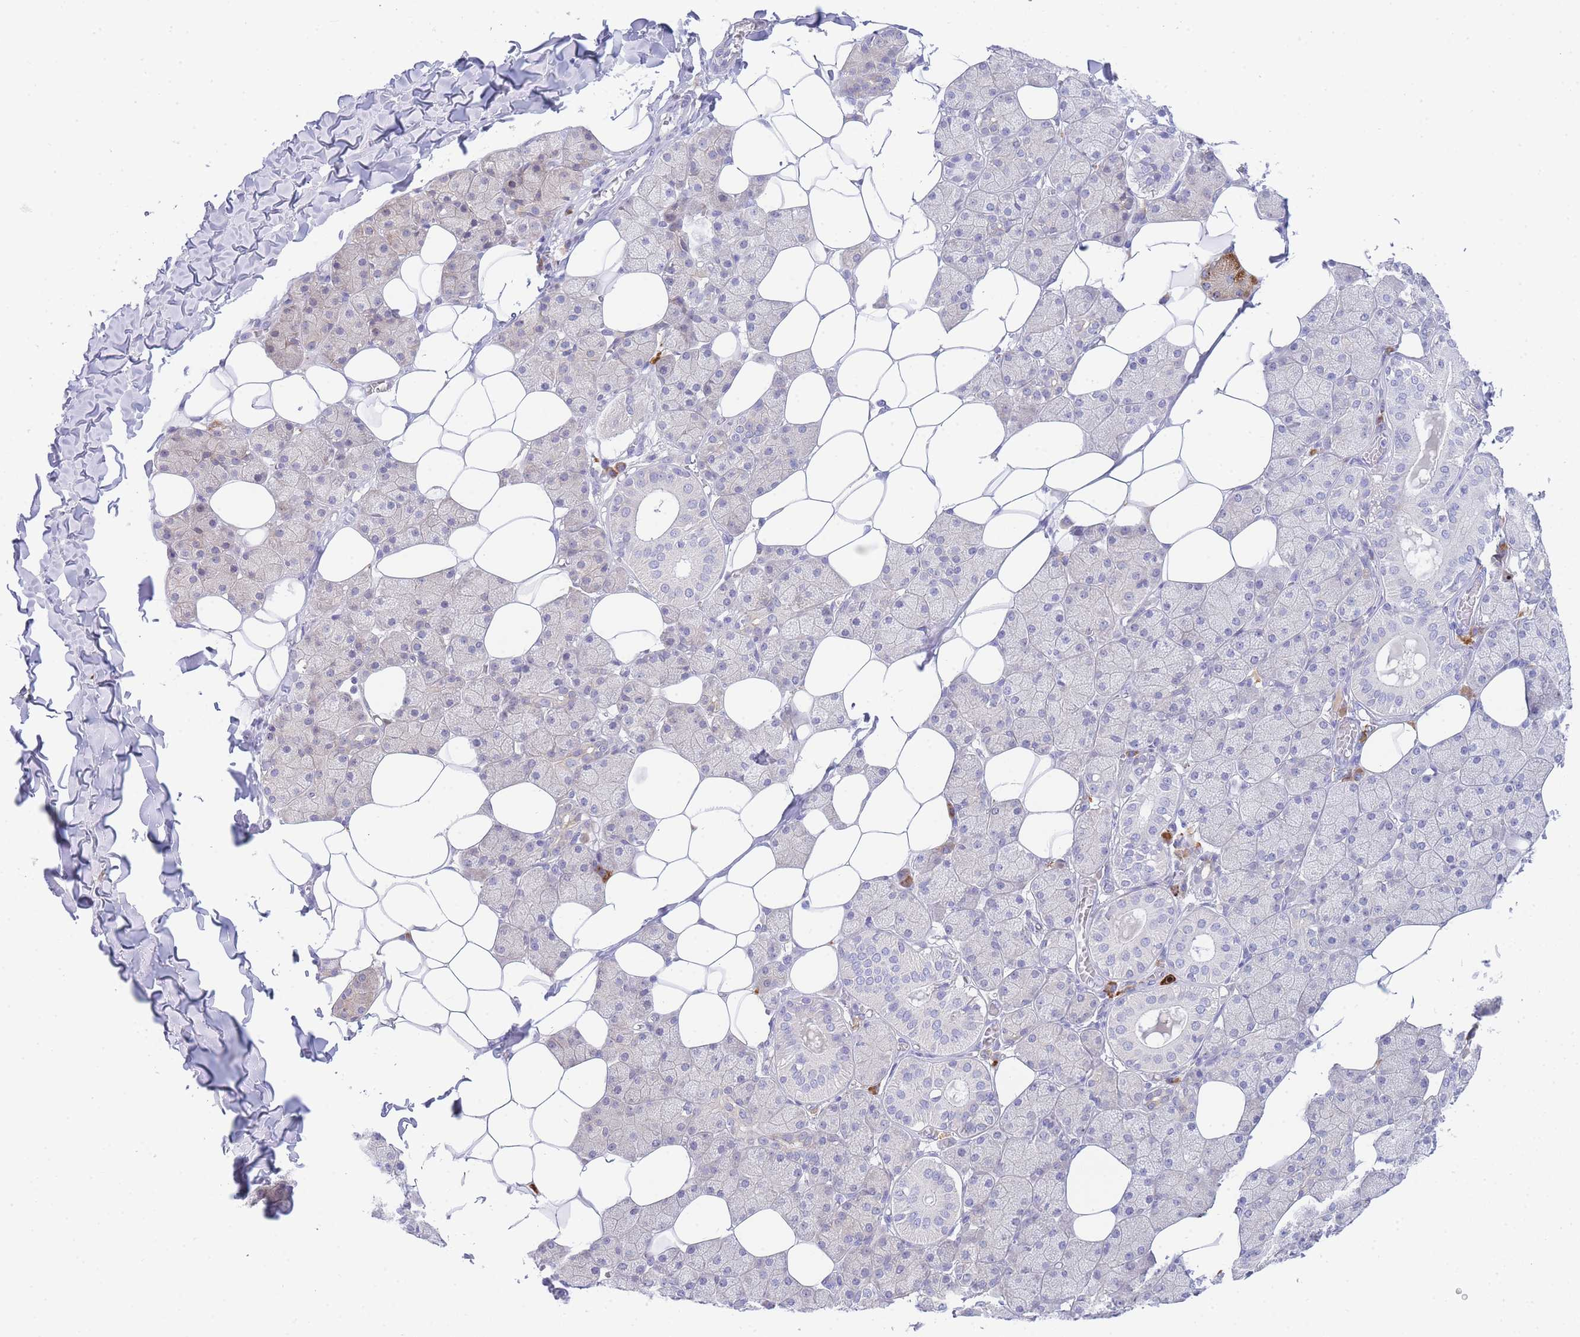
{"staining": {"intensity": "weak", "quantity": "25%-75%", "location": "cytoplasmic/membranous"}, "tissue": "salivary gland", "cell_type": "Glandular cells", "image_type": "normal", "snomed": [{"axis": "morphology", "description": "Normal tissue, NOS"}, {"axis": "topography", "description": "Salivary gland"}], "caption": "A high-resolution image shows immunohistochemistry staining of benign salivary gland, which displays weak cytoplasmic/membranous staining in about 25%-75% of glandular cells.", "gene": "ZNF510", "patient": {"sex": "female", "age": 33}}